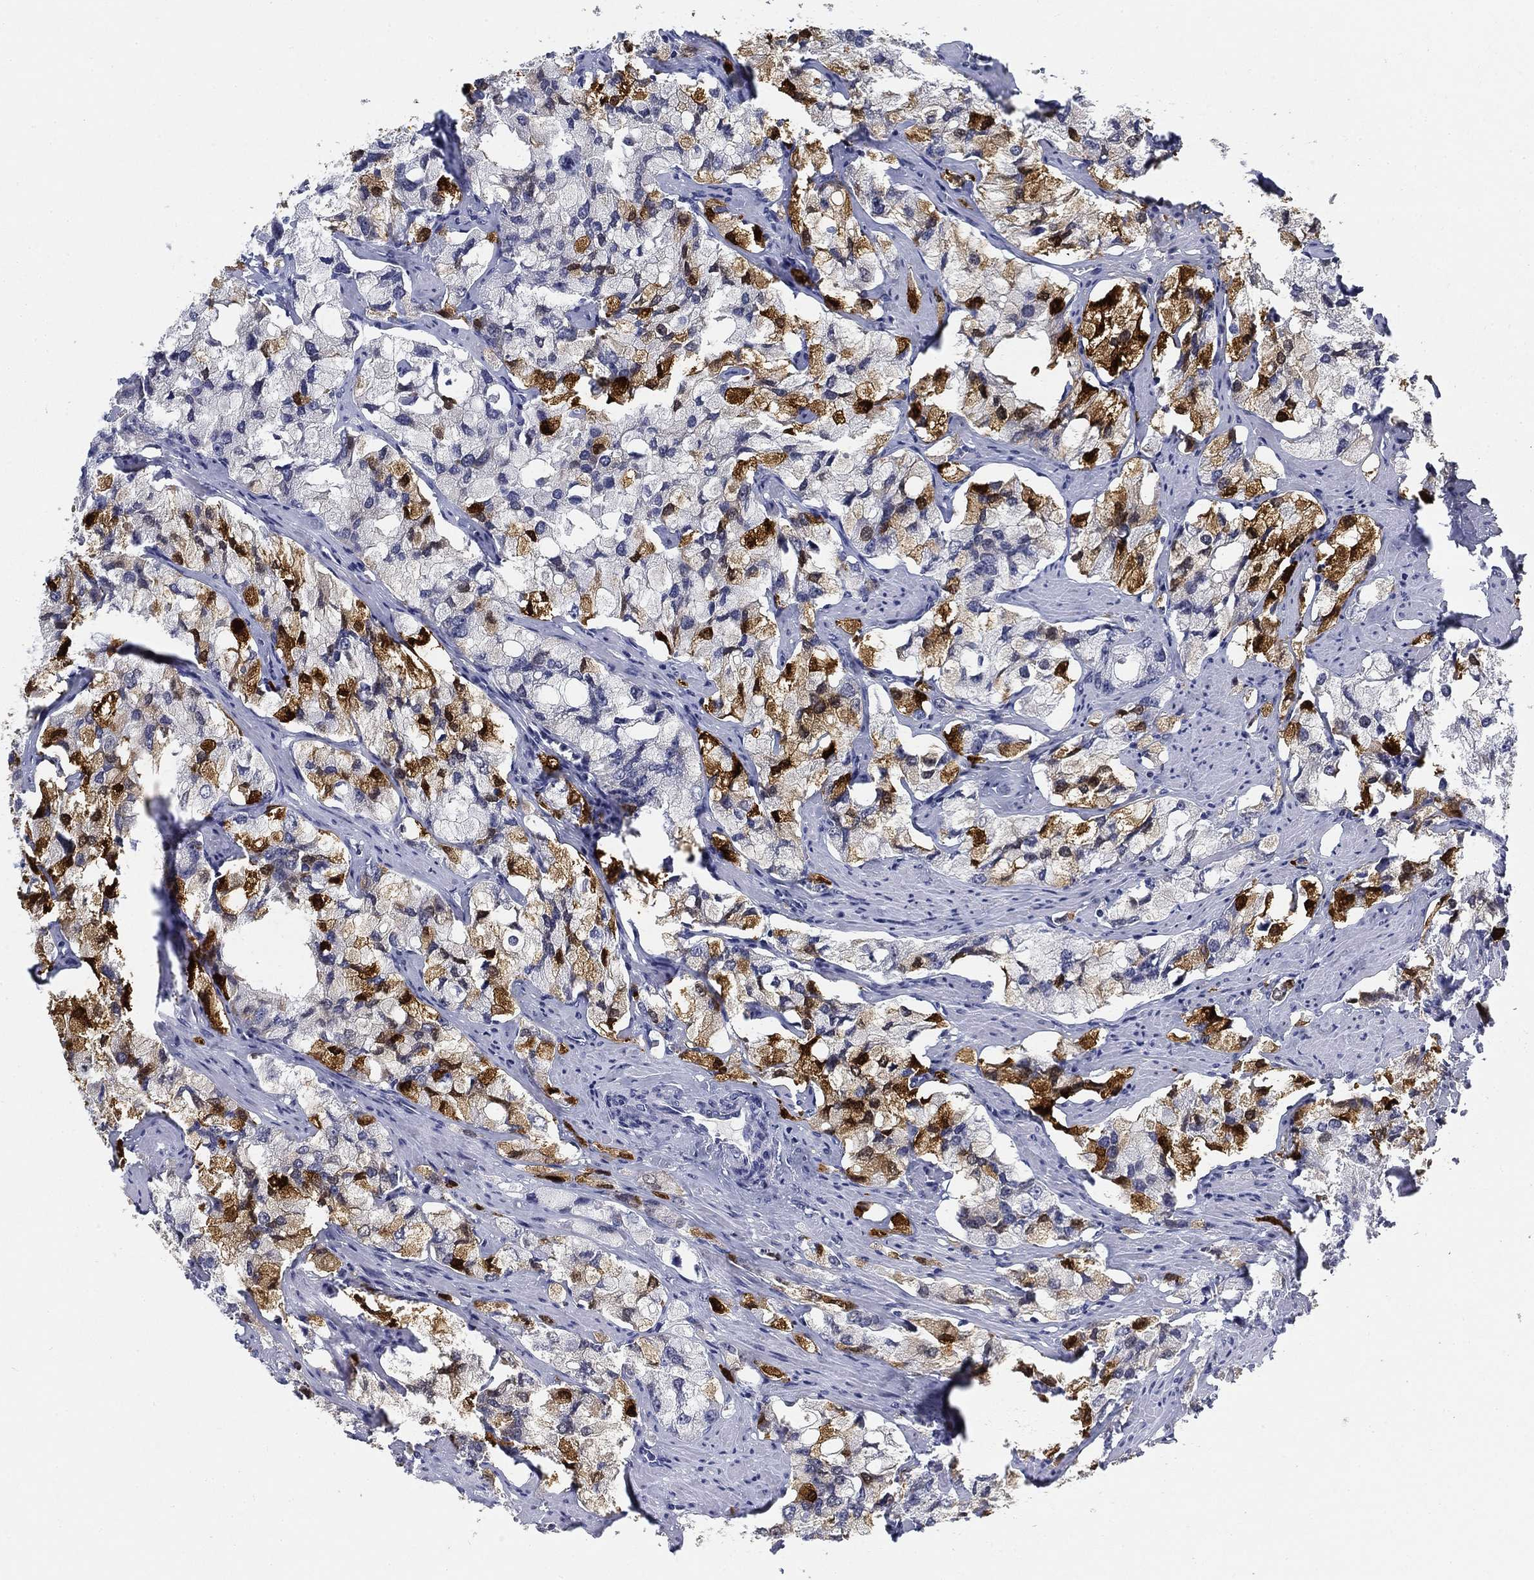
{"staining": {"intensity": "strong", "quantity": "25%-75%", "location": "cytoplasmic/membranous"}, "tissue": "prostate cancer", "cell_type": "Tumor cells", "image_type": "cancer", "snomed": [{"axis": "morphology", "description": "Adenocarcinoma, NOS"}, {"axis": "topography", "description": "Prostate and seminal vesicle, NOS"}, {"axis": "topography", "description": "Prostate"}], "caption": "Immunohistochemical staining of human prostate cancer exhibits high levels of strong cytoplasmic/membranous protein staining in about 25%-75% of tumor cells.", "gene": "SLC2A5", "patient": {"sex": "male", "age": 64}}